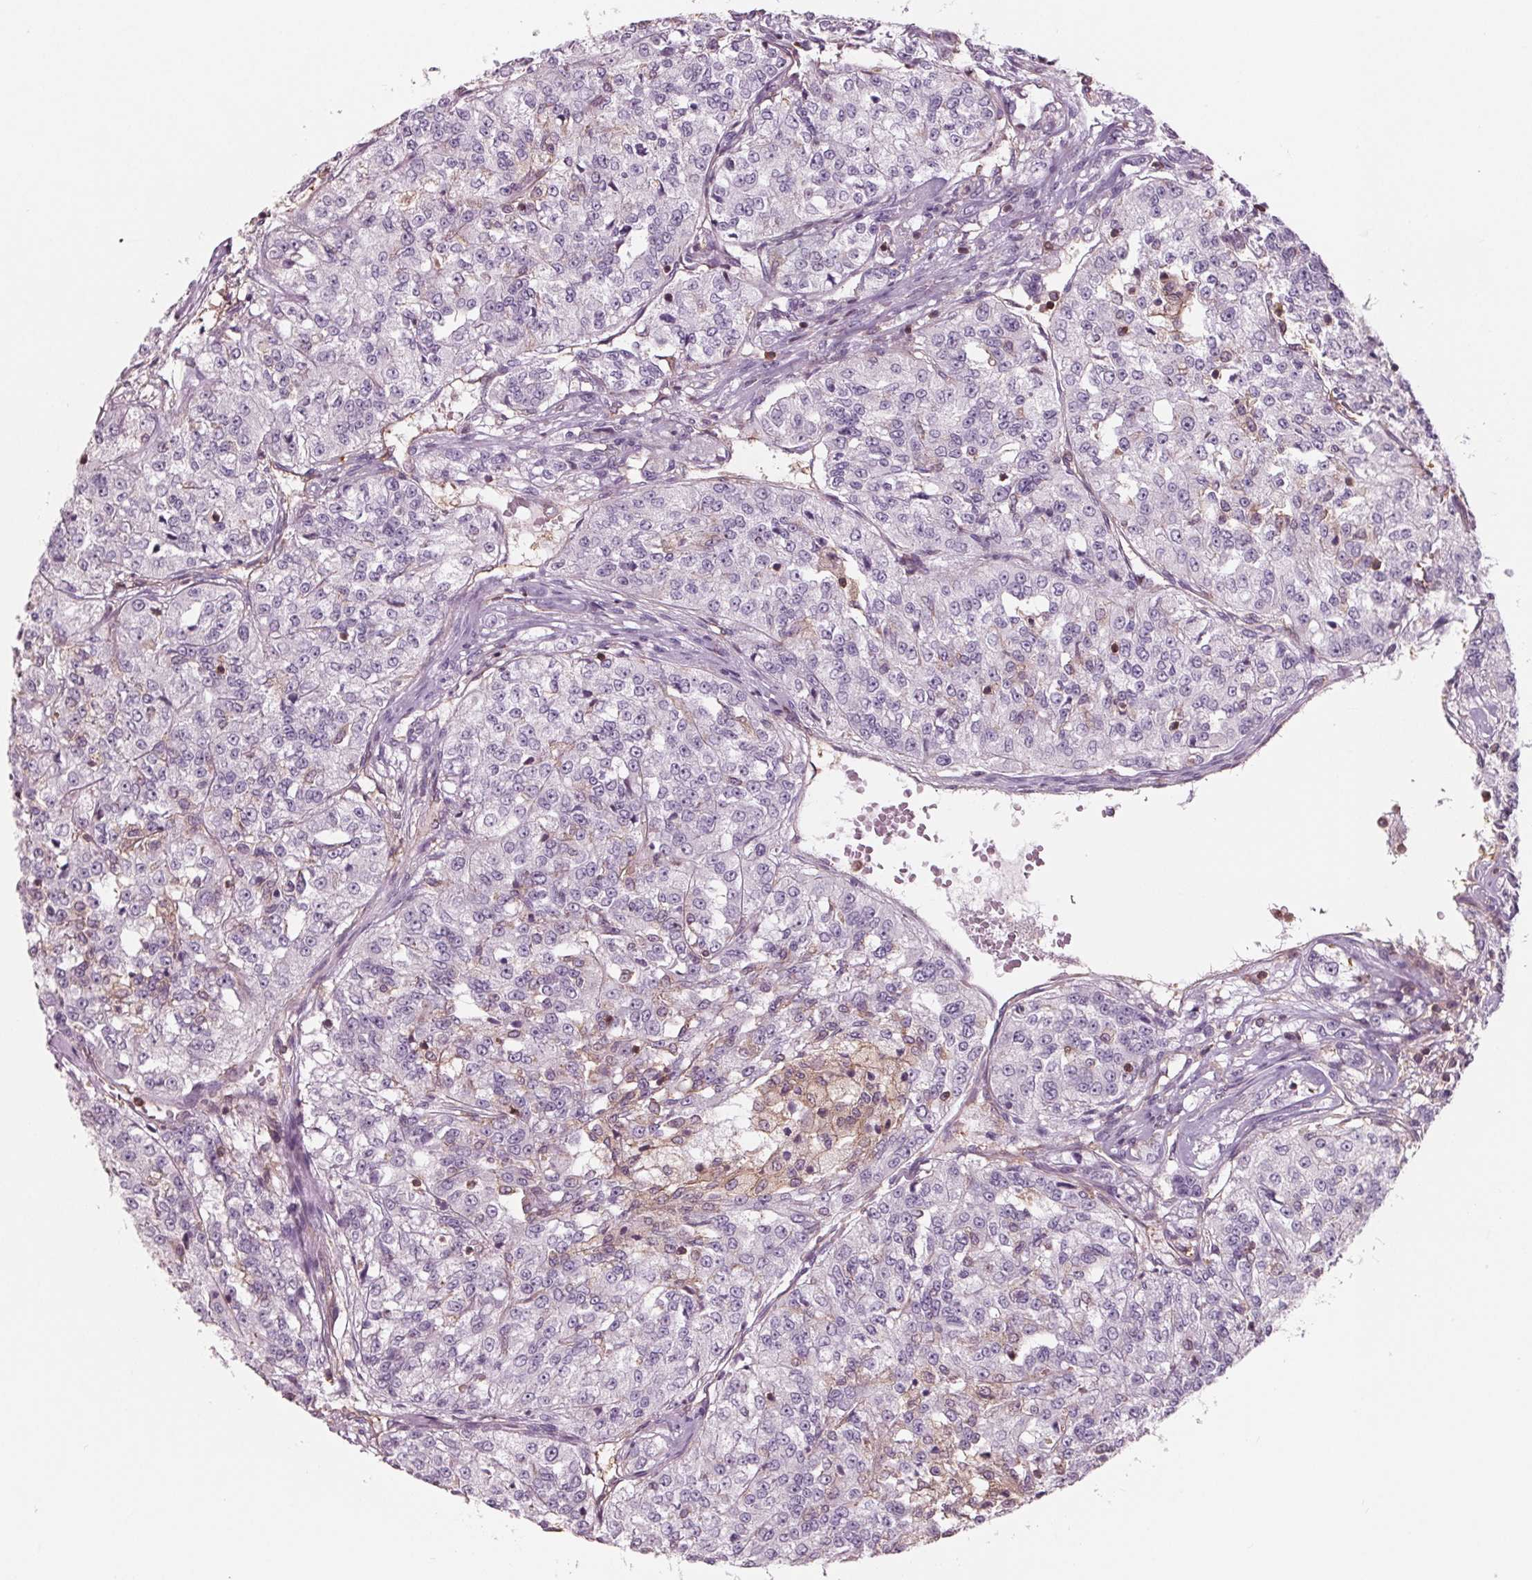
{"staining": {"intensity": "negative", "quantity": "none", "location": "none"}, "tissue": "renal cancer", "cell_type": "Tumor cells", "image_type": "cancer", "snomed": [{"axis": "morphology", "description": "Adenocarcinoma, NOS"}, {"axis": "topography", "description": "Kidney"}], "caption": "IHC micrograph of neoplastic tissue: renal cancer stained with DAB displays no significant protein positivity in tumor cells. The staining is performed using DAB (3,3'-diaminobenzidine) brown chromogen with nuclei counter-stained in using hematoxylin.", "gene": "ARHGAP25", "patient": {"sex": "female", "age": 63}}